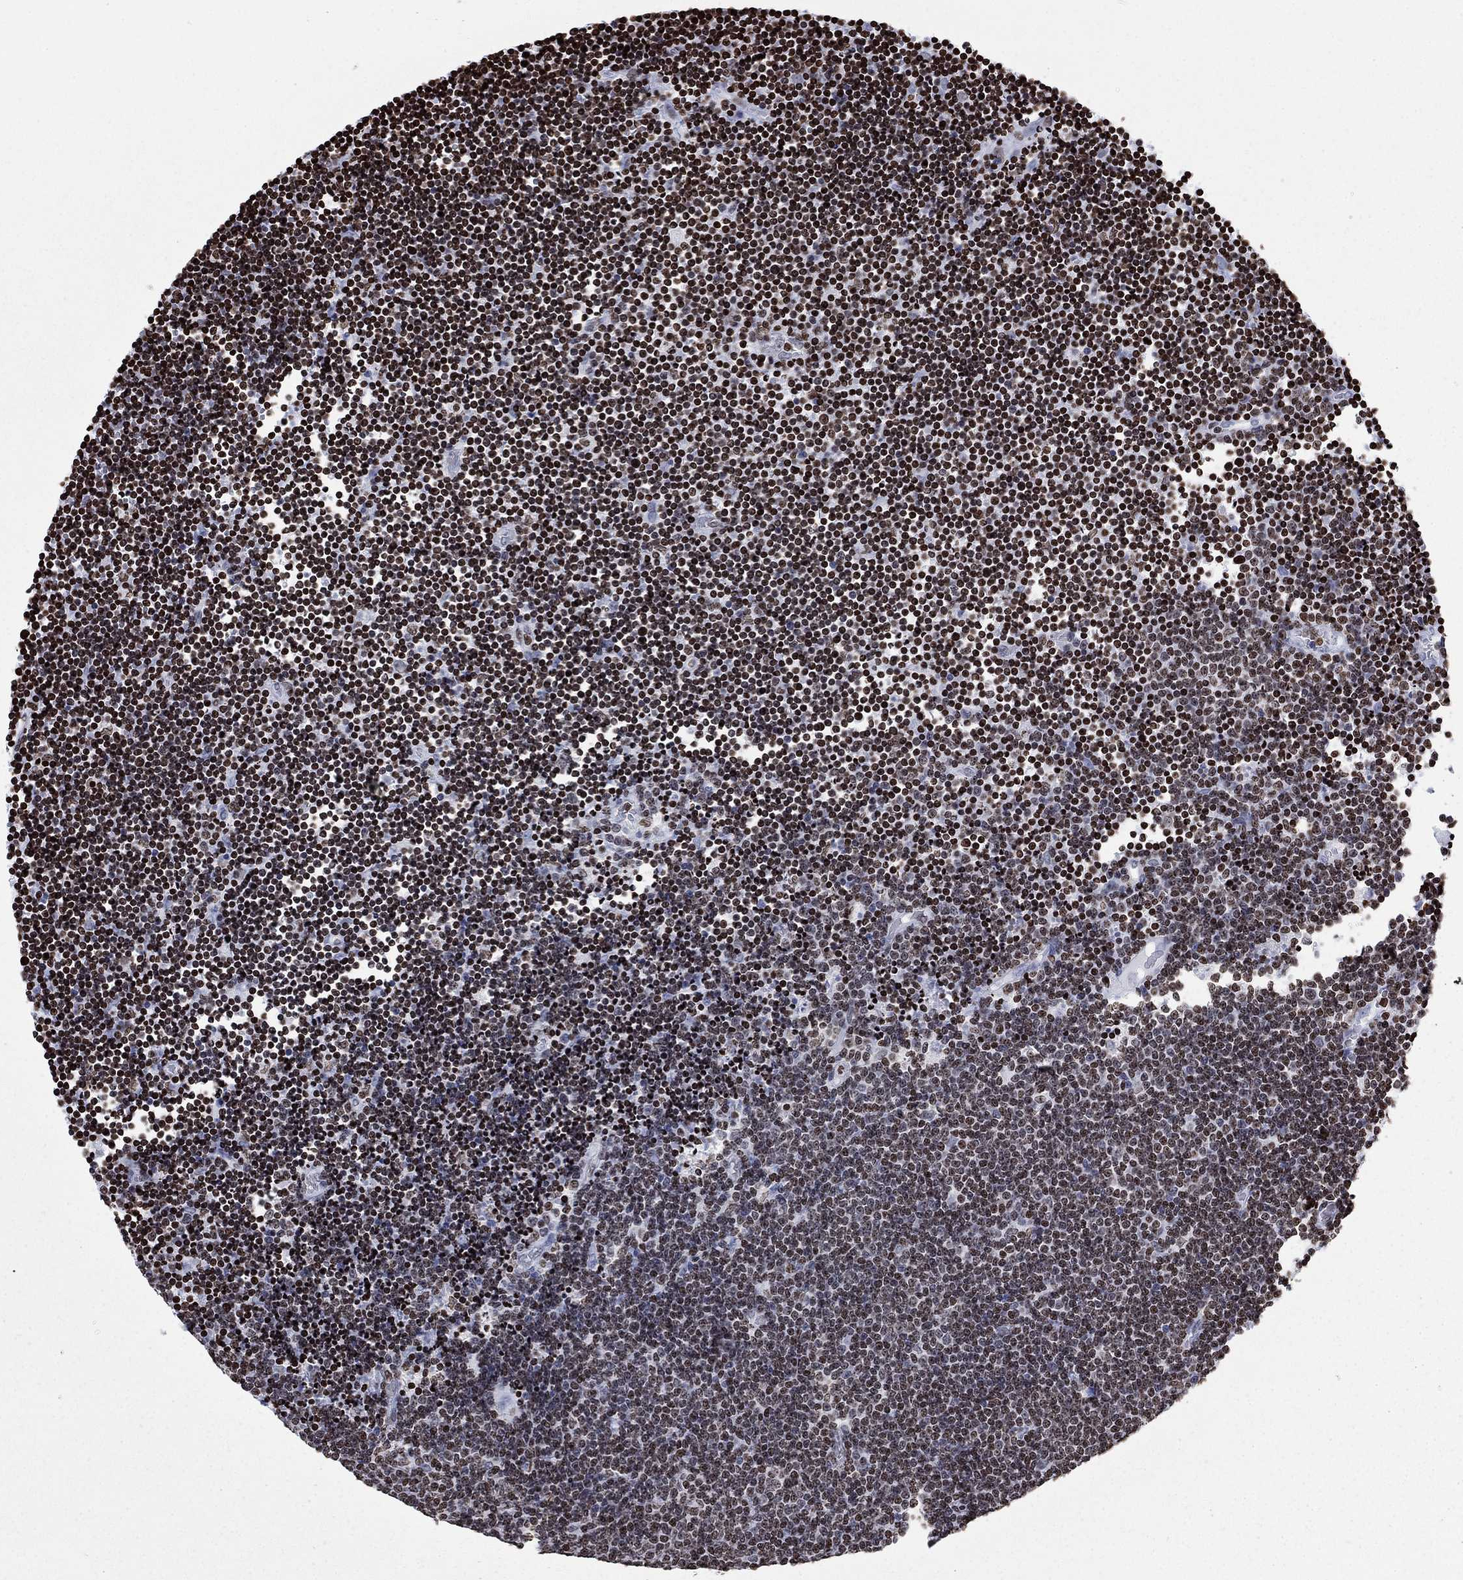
{"staining": {"intensity": "strong", "quantity": "25%-75%", "location": "nuclear"}, "tissue": "lymphoma", "cell_type": "Tumor cells", "image_type": "cancer", "snomed": [{"axis": "morphology", "description": "Malignant lymphoma, non-Hodgkin's type, Low grade"}, {"axis": "topography", "description": "Brain"}], "caption": "A high-resolution image shows IHC staining of lymphoma, which reveals strong nuclear staining in about 25%-75% of tumor cells.", "gene": "H1-5", "patient": {"sex": "female", "age": 66}}